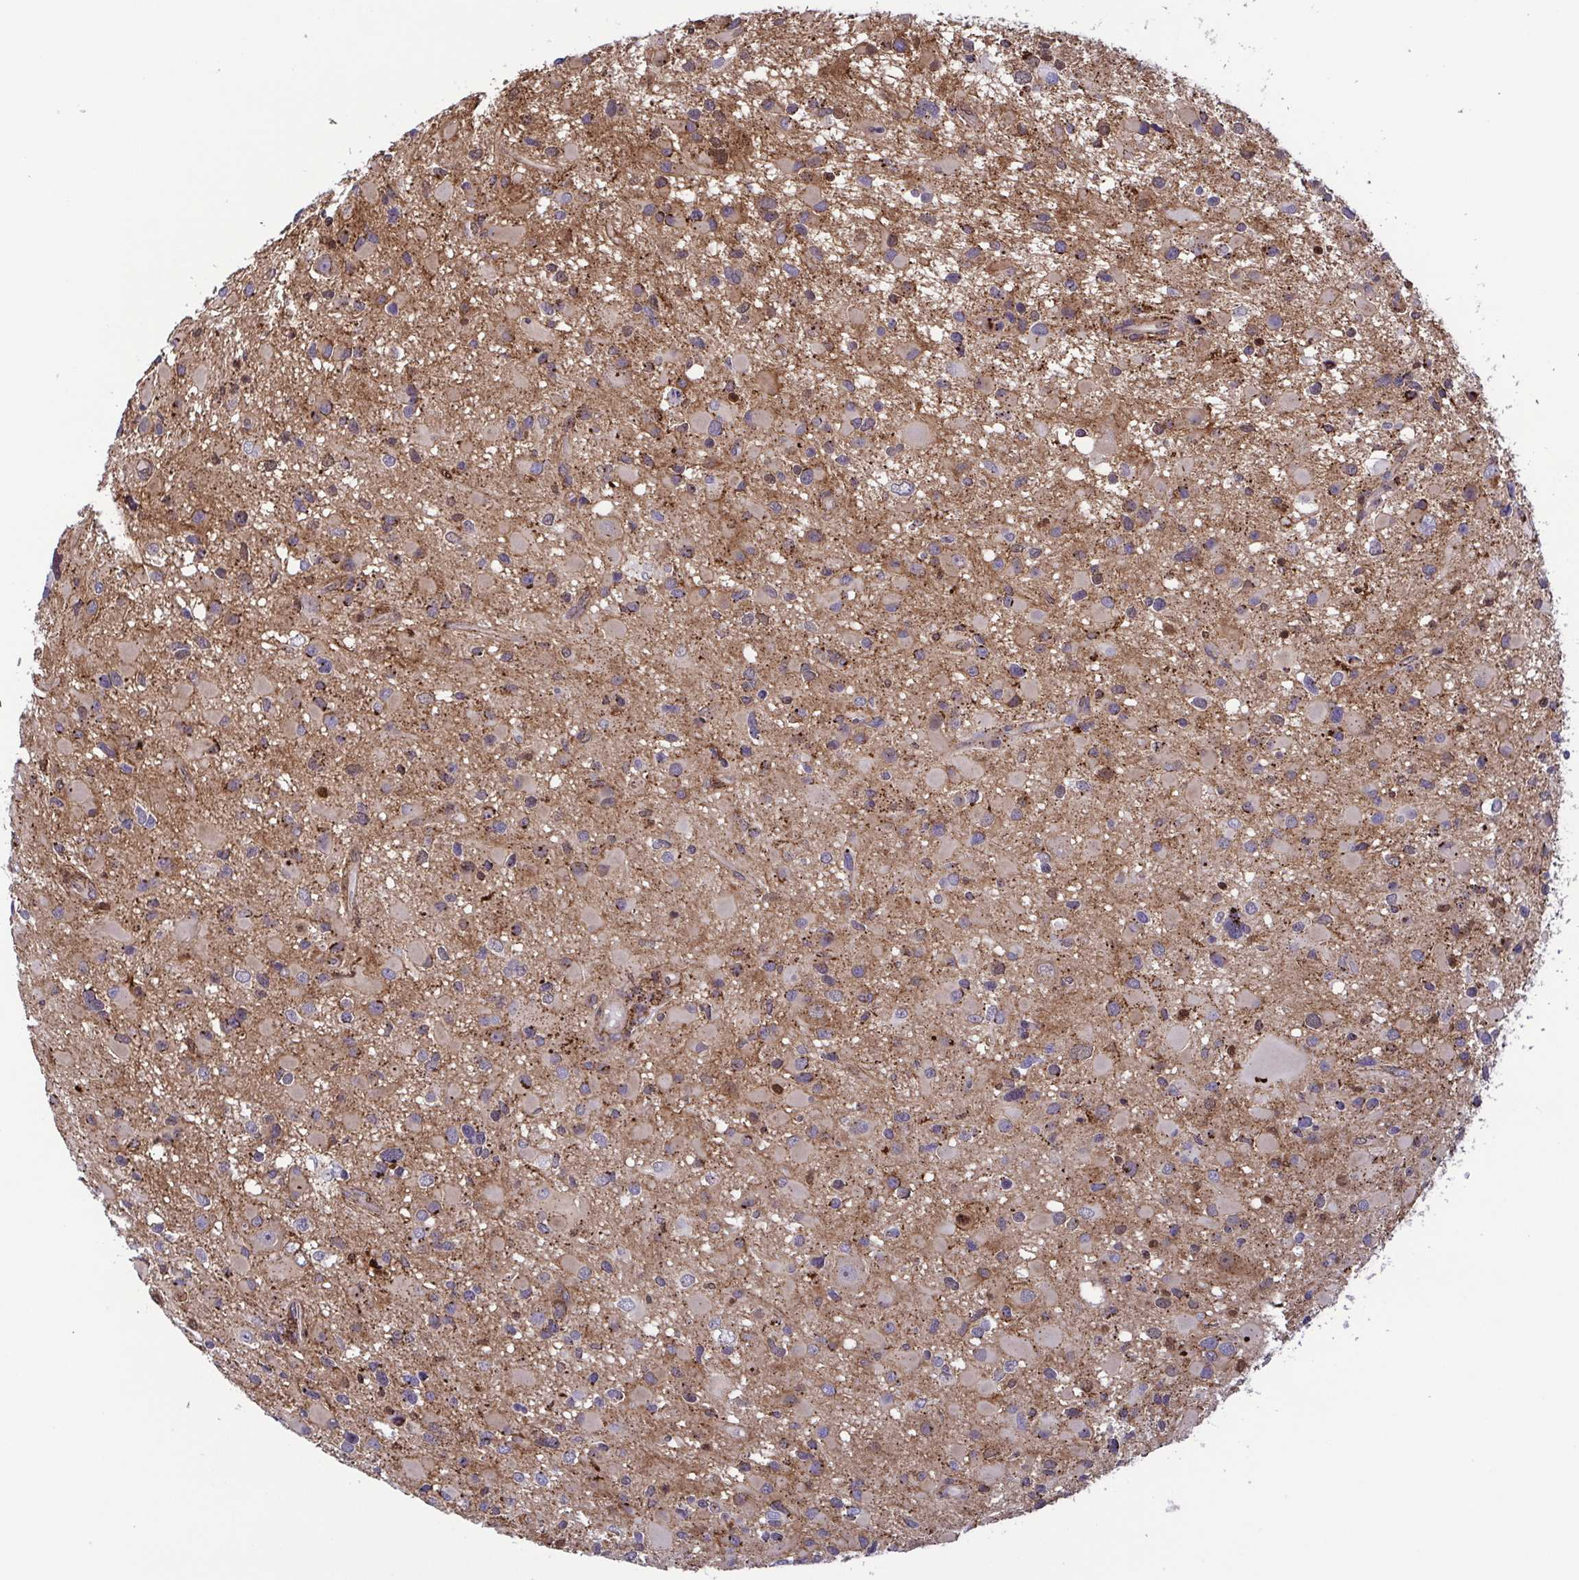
{"staining": {"intensity": "moderate", "quantity": "<25%", "location": "cytoplasmic/membranous"}, "tissue": "glioma", "cell_type": "Tumor cells", "image_type": "cancer", "snomed": [{"axis": "morphology", "description": "Glioma, malignant, Low grade"}, {"axis": "topography", "description": "Brain"}], "caption": "Moderate cytoplasmic/membranous positivity for a protein is appreciated in approximately <25% of tumor cells of glioma using immunohistochemistry.", "gene": "CHMP1B", "patient": {"sex": "female", "age": 32}}